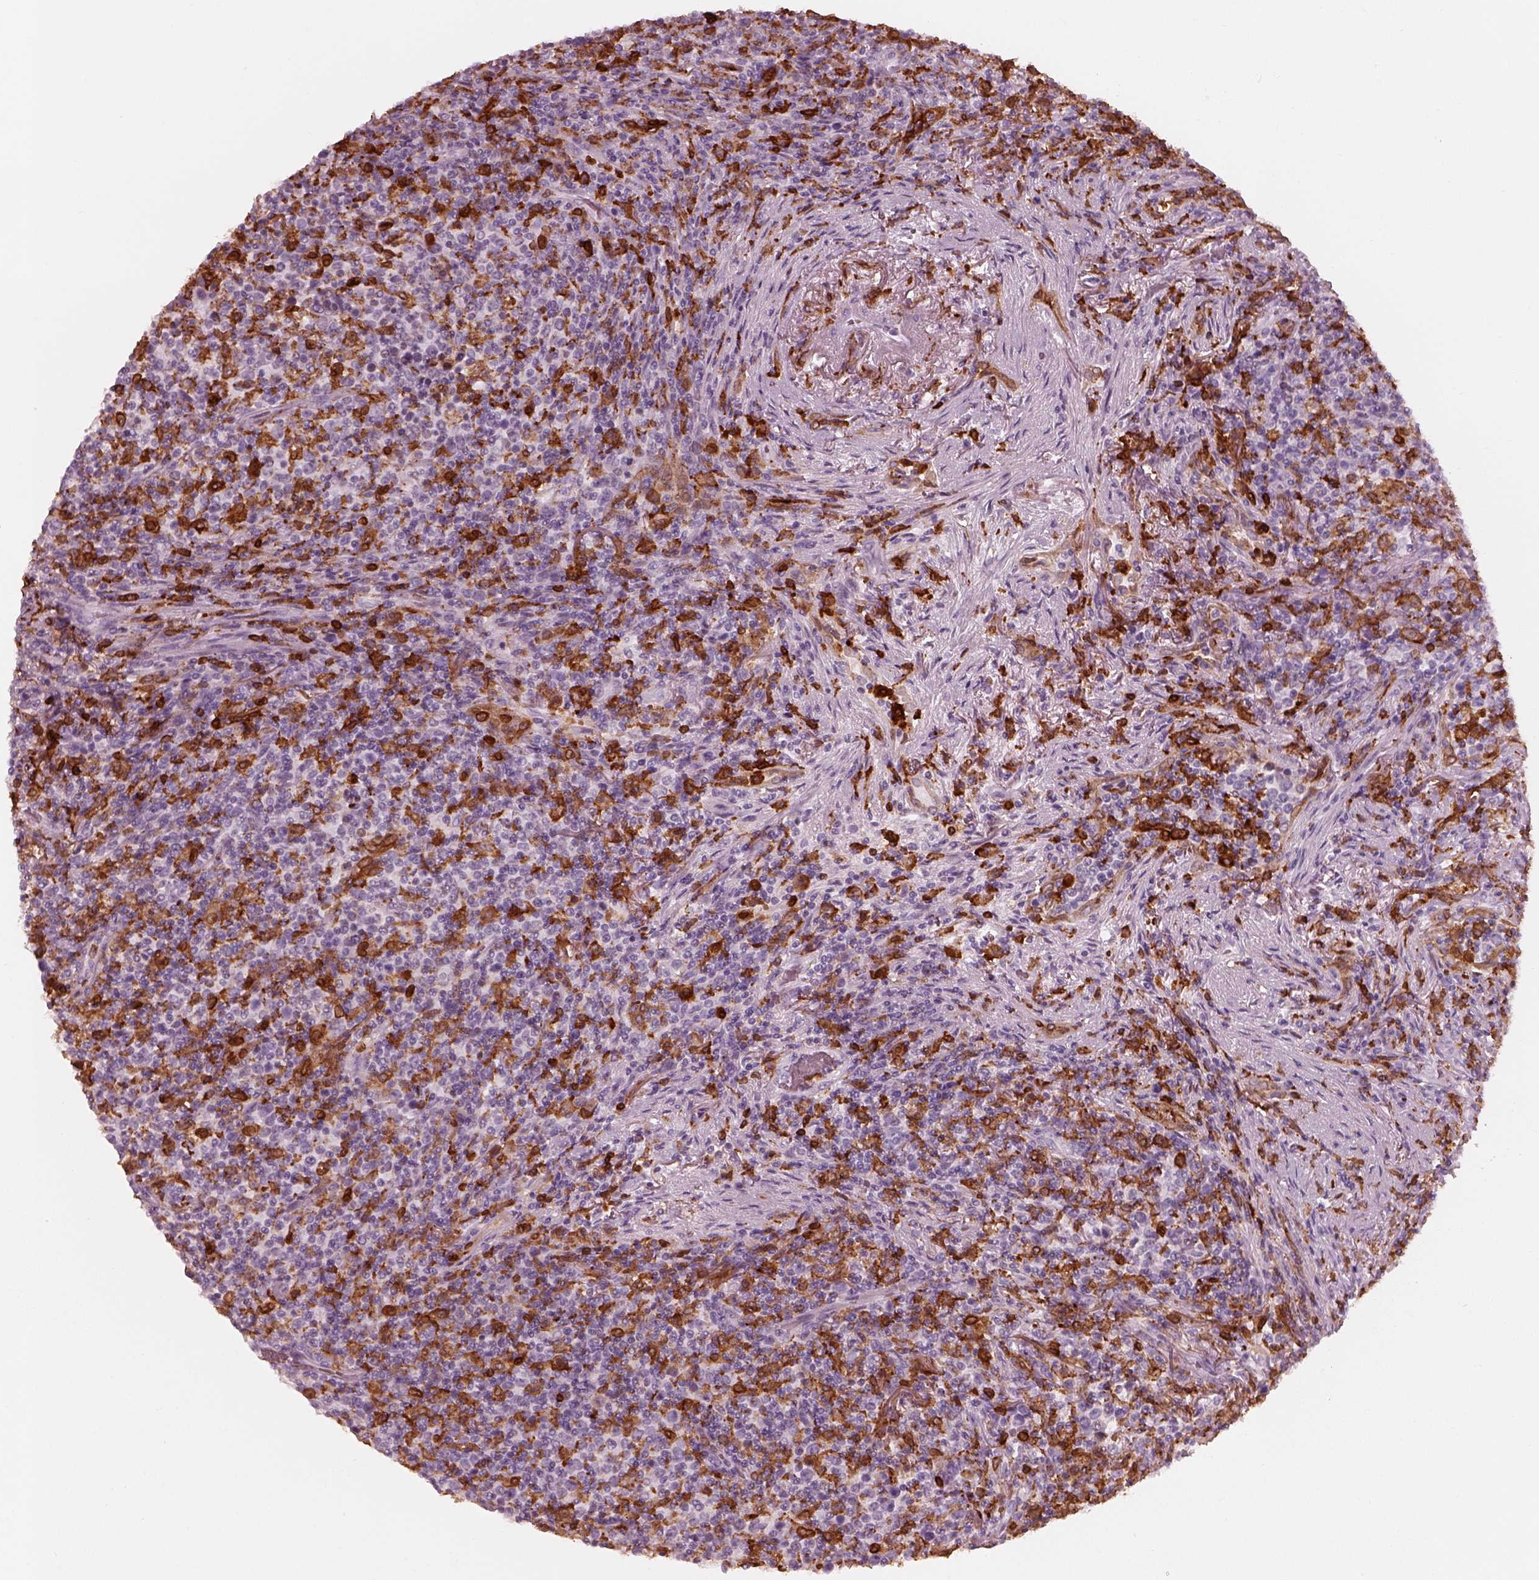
{"staining": {"intensity": "moderate", "quantity": "25%-75%", "location": "cytoplasmic/membranous,nuclear"}, "tissue": "lymphoma", "cell_type": "Tumor cells", "image_type": "cancer", "snomed": [{"axis": "morphology", "description": "Malignant lymphoma, non-Hodgkin's type, High grade"}, {"axis": "topography", "description": "Lung"}], "caption": "This photomicrograph displays lymphoma stained with immunohistochemistry (IHC) to label a protein in brown. The cytoplasmic/membranous and nuclear of tumor cells show moderate positivity for the protein. Nuclei are counter-stained blue.", "gene": "ALOX5", "patient": {"sex": "male", "age": 79}}